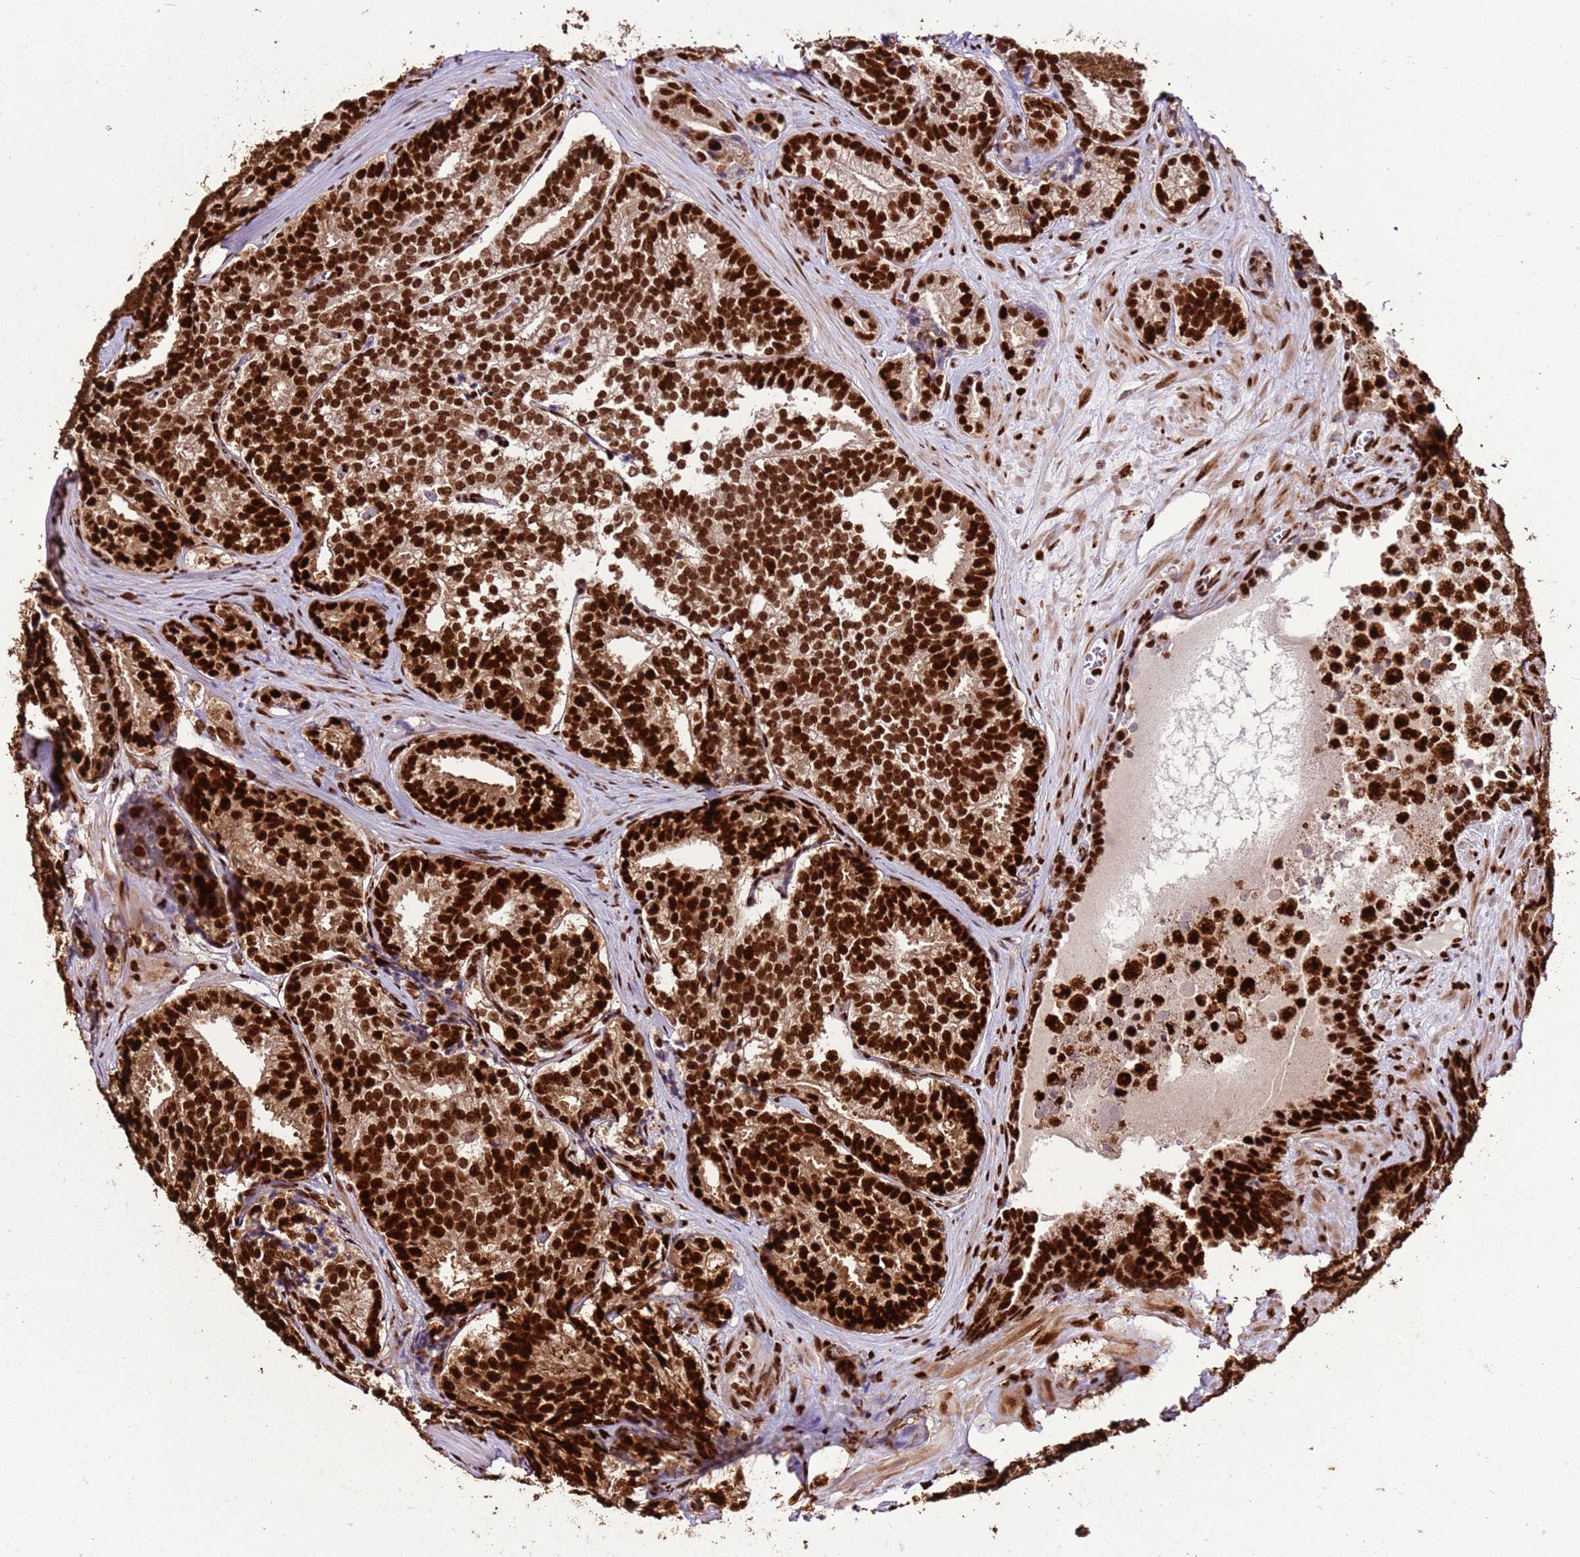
{"staining": {"intensity": "strong", "quantity": ">75%", "location": "nuclear"}, "tissue": "prostate cancer", "cell_type": "Tumor cells", "image_type": "cancer", "snomed": [{"axis": "morphology", "description": "Adenocarcinoma, High grade"}, {"axis": "topography", "description": "Prostate"}], "caption": "Protein analysis of prostate cancer tissue displays strong nuclear staining in about >75% of tumor cells. (IHC, brightfield microscopy, high magnification).", "gene": "HNRNPAB", "patient": {"sex": "male", "age": 63}}